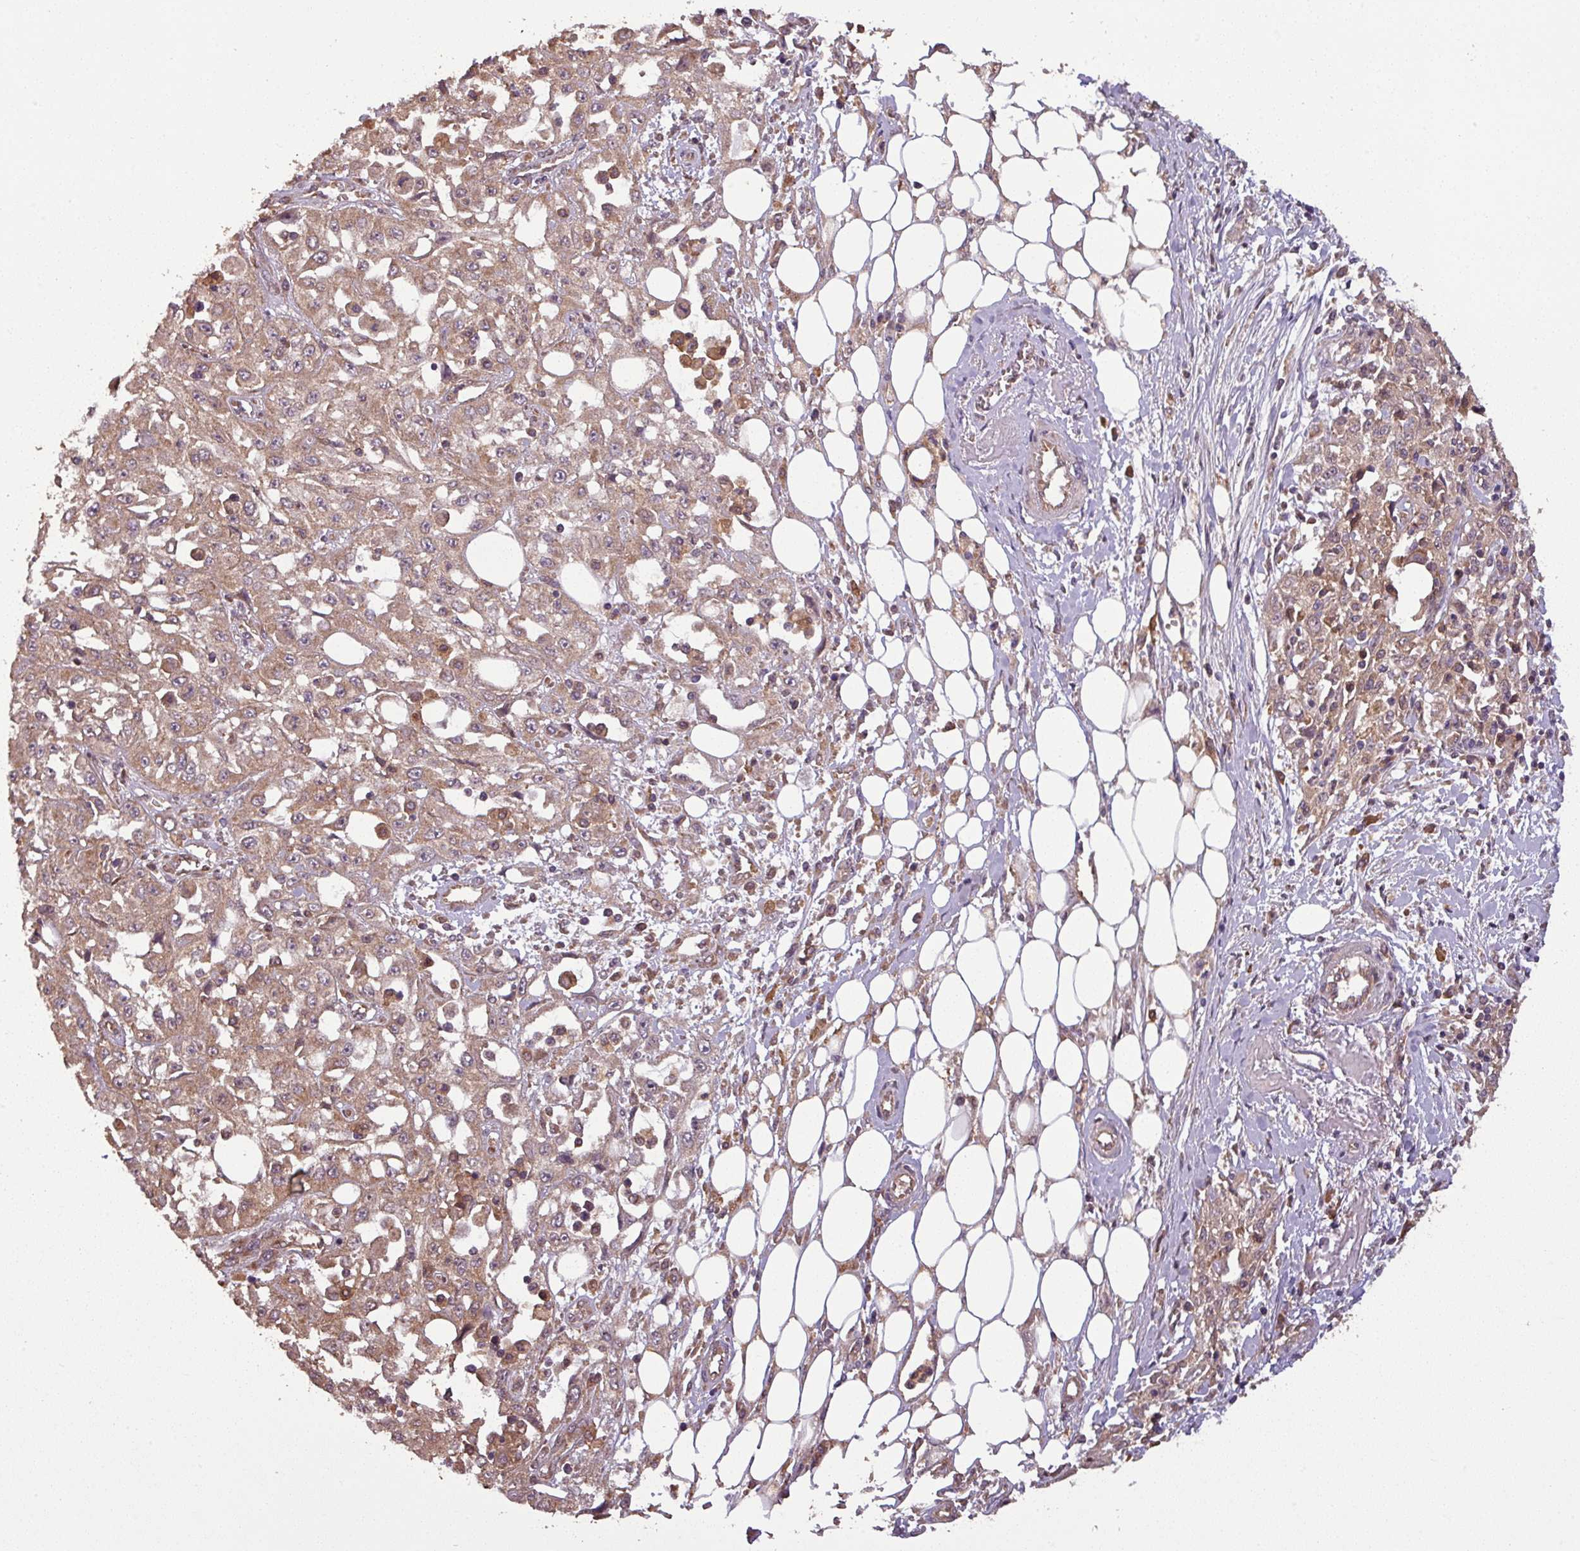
{"staining": {"intensity": "weak", "quantity": ">75%", "location": "cytoplasmic/membranous"}, "tissue": "skin cancer", "cell_type": "Tumor cells", "image_type": "cancer", "snomed": [{"axis": "morphology", "description": "Squamous cell carcinoma, NOS"}, {"axis": "morphology", "description": "Squamous cell carcinoma, metastatic, NOS"}, {"axis": "topography", "description": "Skin"}, {"axis": "topography", "description": "Lymph node"}], "caption": "Protein staining of squamous cell carcinoma (skin) tissue demonstrates weak cytoplasmic/membranous staining in approximately >75% of tumor cells. (DAB = brown stain, brightfield microscopy at high magnification).", "gene": "NT5C3A", "patient": {"sex": "male", "age": 75}}